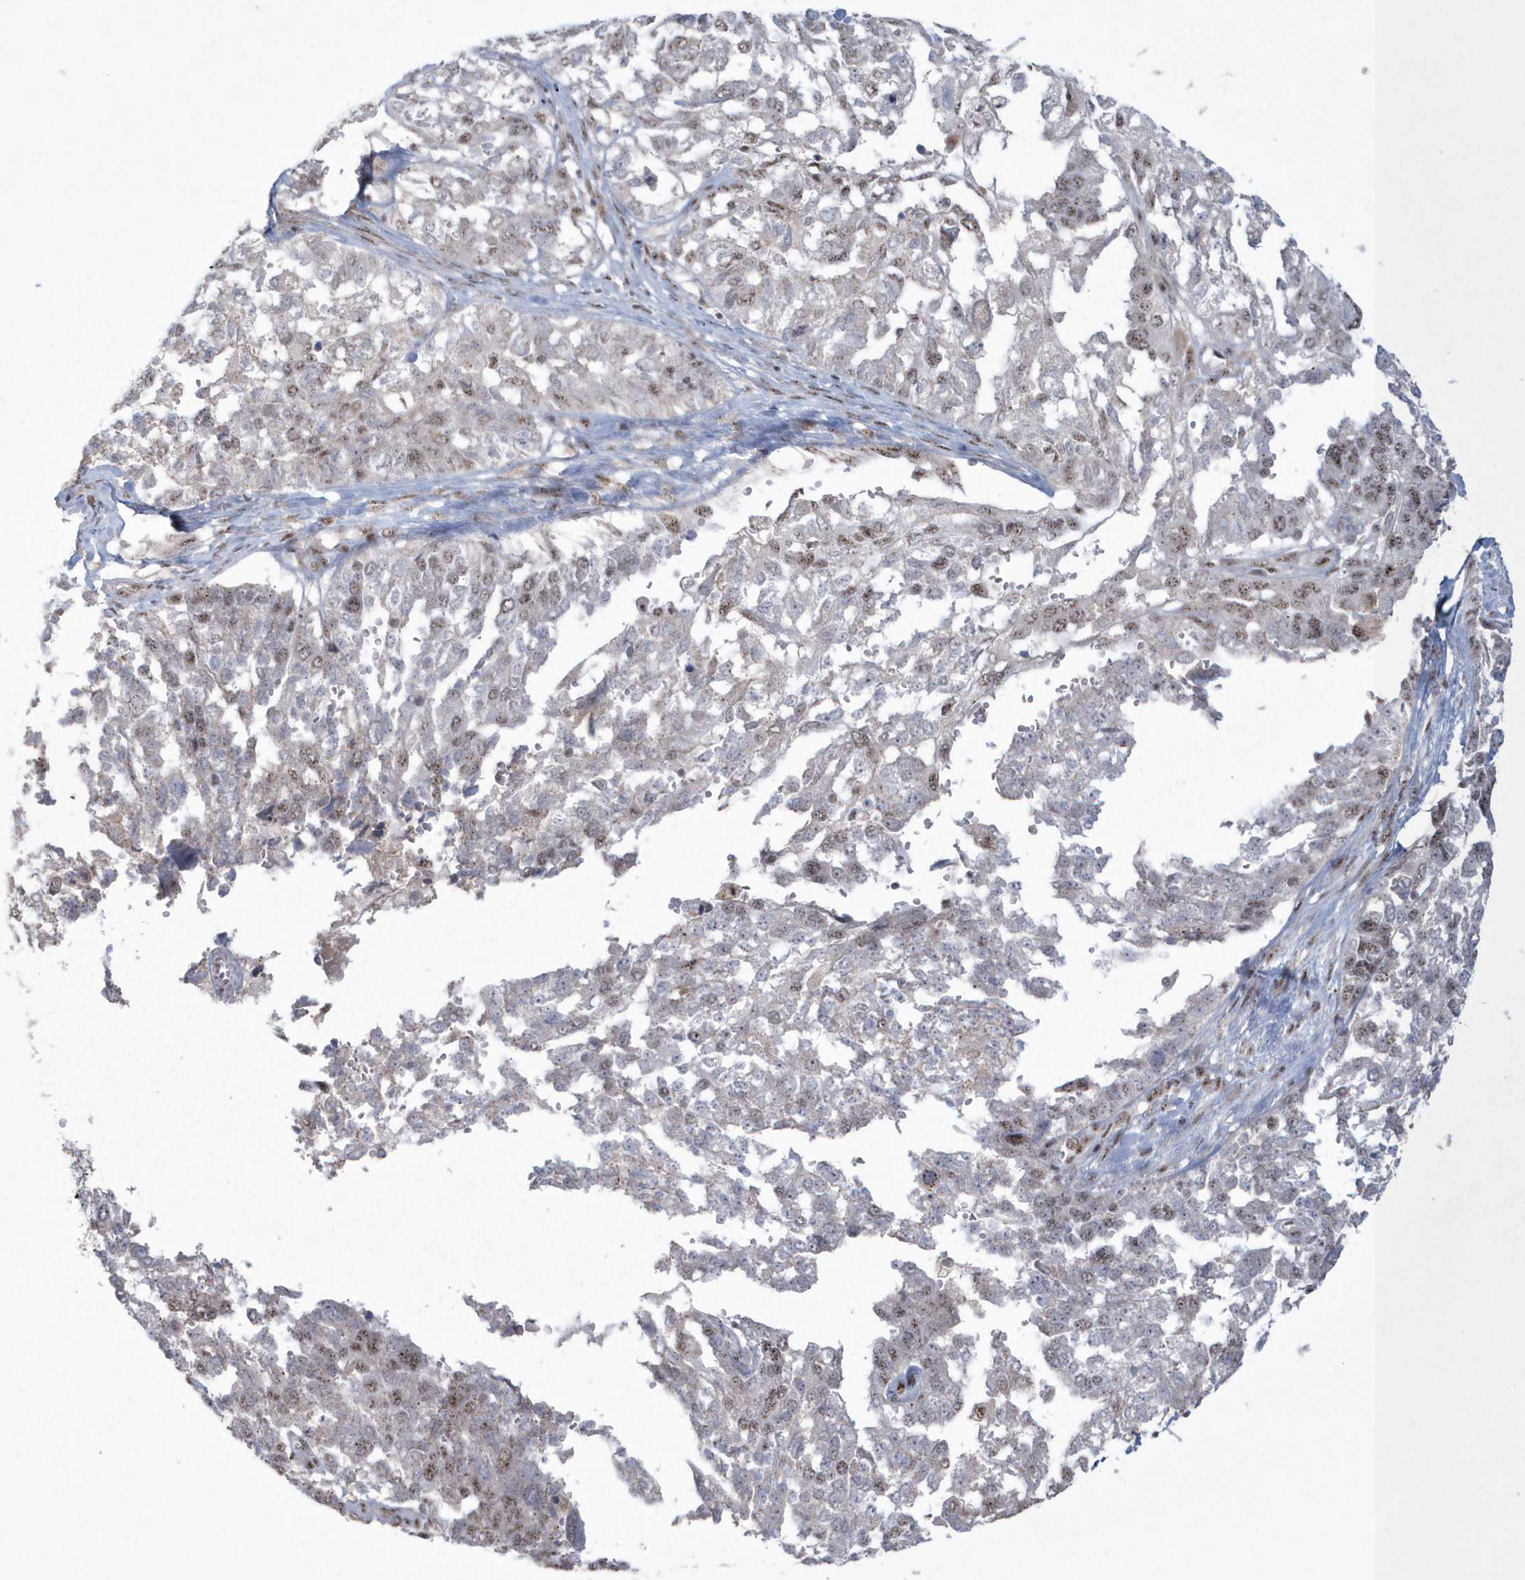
{"staining": {"intensity": "moderate", "quantity": "<25%", "location": "nuclear"}, "tissue": "ovarian cancer", "cell_type": "Tumor cells", "image_type": "cancer", "snomed": [{"axis": "morphology", "description": "Cystadenocarcinoma, serous, NOS"}, {"axis": "topography", "description": "Ovary"}], "caption": "This micrograph exhibits ovarian cancer (serous cystadenocarcinoma) stained with immunohistochemistry (IHC) to label a protein in brown. The nuclear of tumor cells show moderate positivity for the protein. Nuclei are counter-stained blue.", "gene": "KDM6B", "patient": {"sex": "female", "age": 44}}